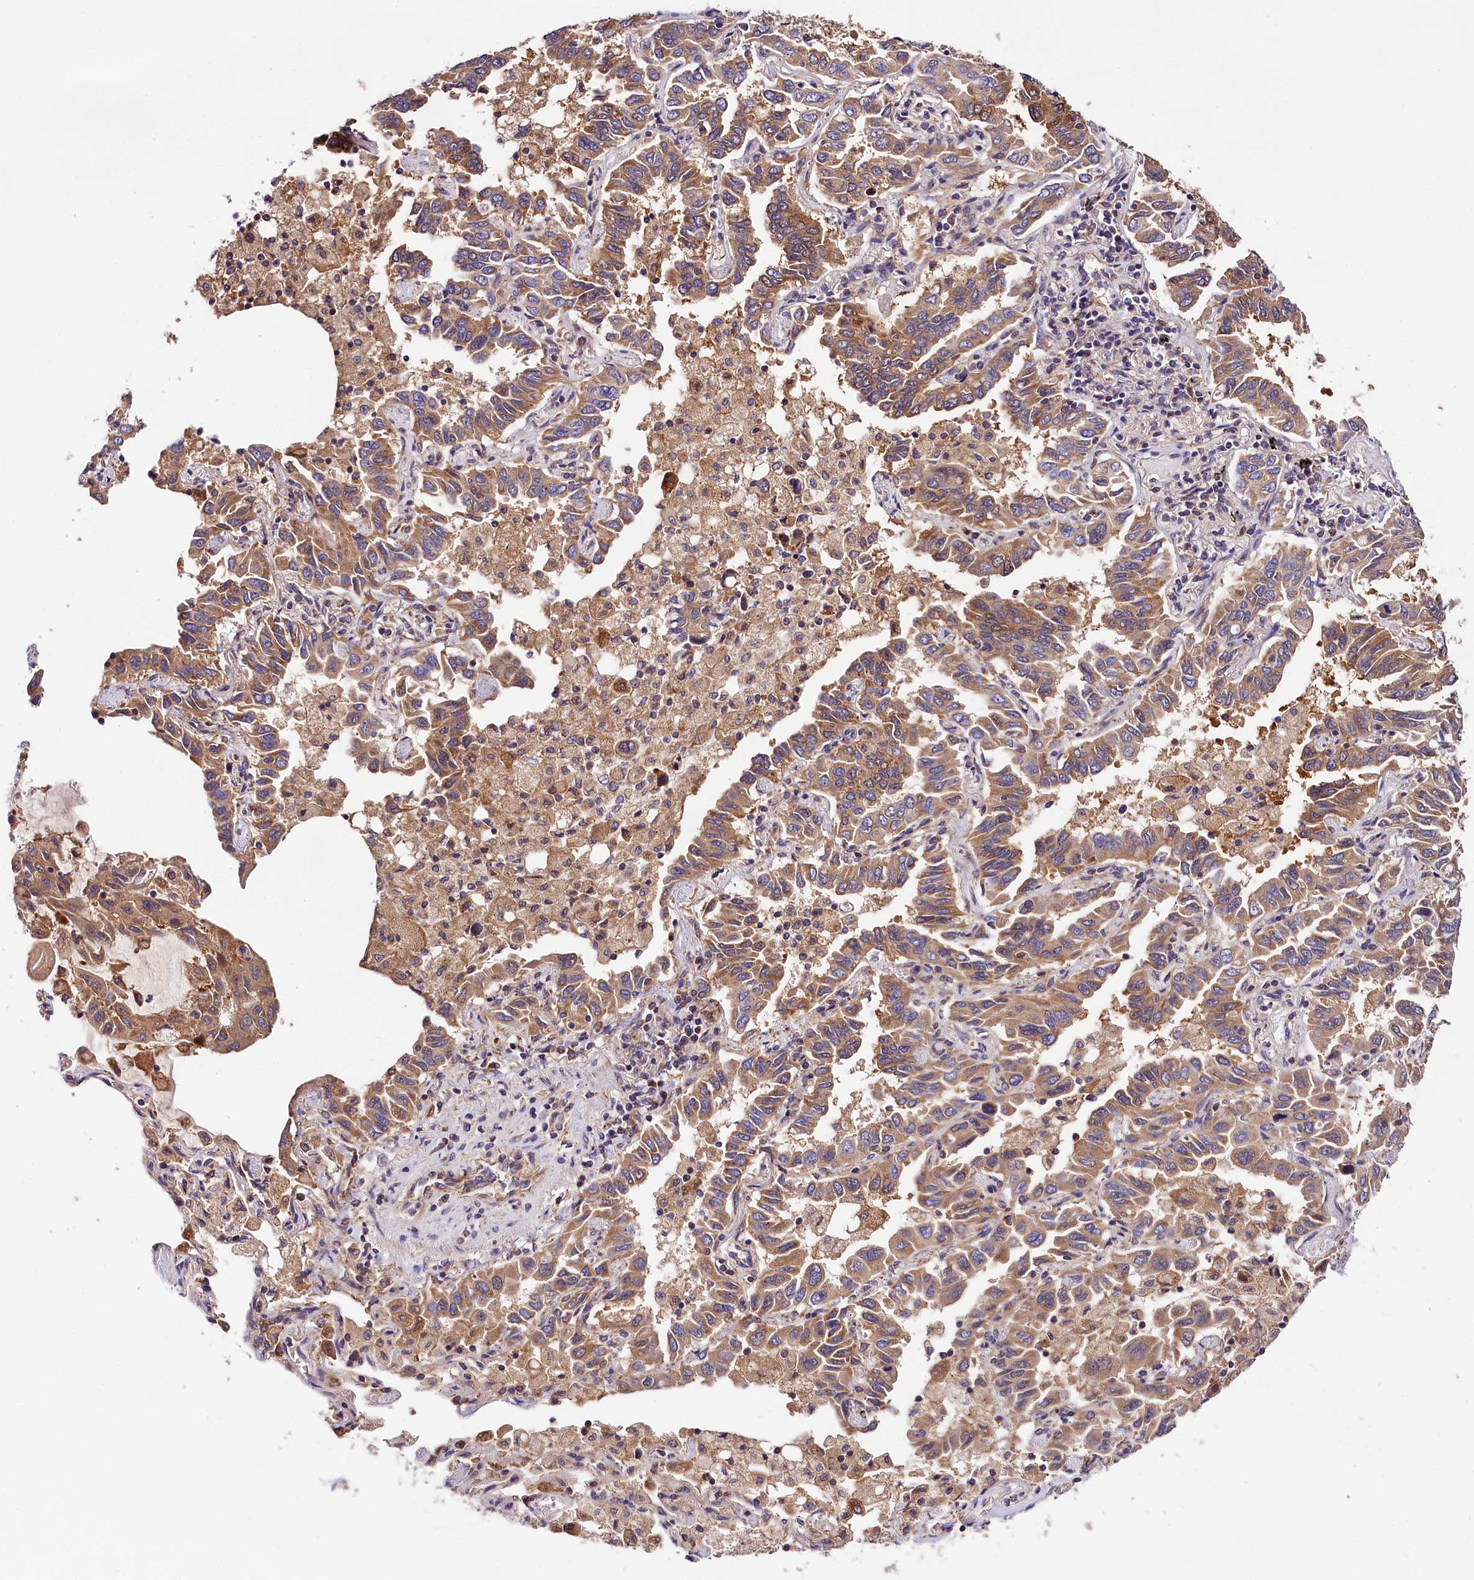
{"staining": {"intensity": "moderate", "quantity": ">75%", "location": "cytoplasmic/membranous"}, "tissue": "lung cancer", "cell_type": "Tumor cells", "image_type": "cancer", "snomed": [{"axis": "morphology", "description": "Adenocarcinoma, NOS"}, {"axis": "topography", "description": "Lung"}], "caption": "Lung cancer (adenocarcinoma) stained for a protein (brown) exhibits moderate cytoplasmic/membranous positive positivity in approximately >75% of tumor cells.", "gene": "SPG11", "patient": {"sex": "male", "age": 64}}